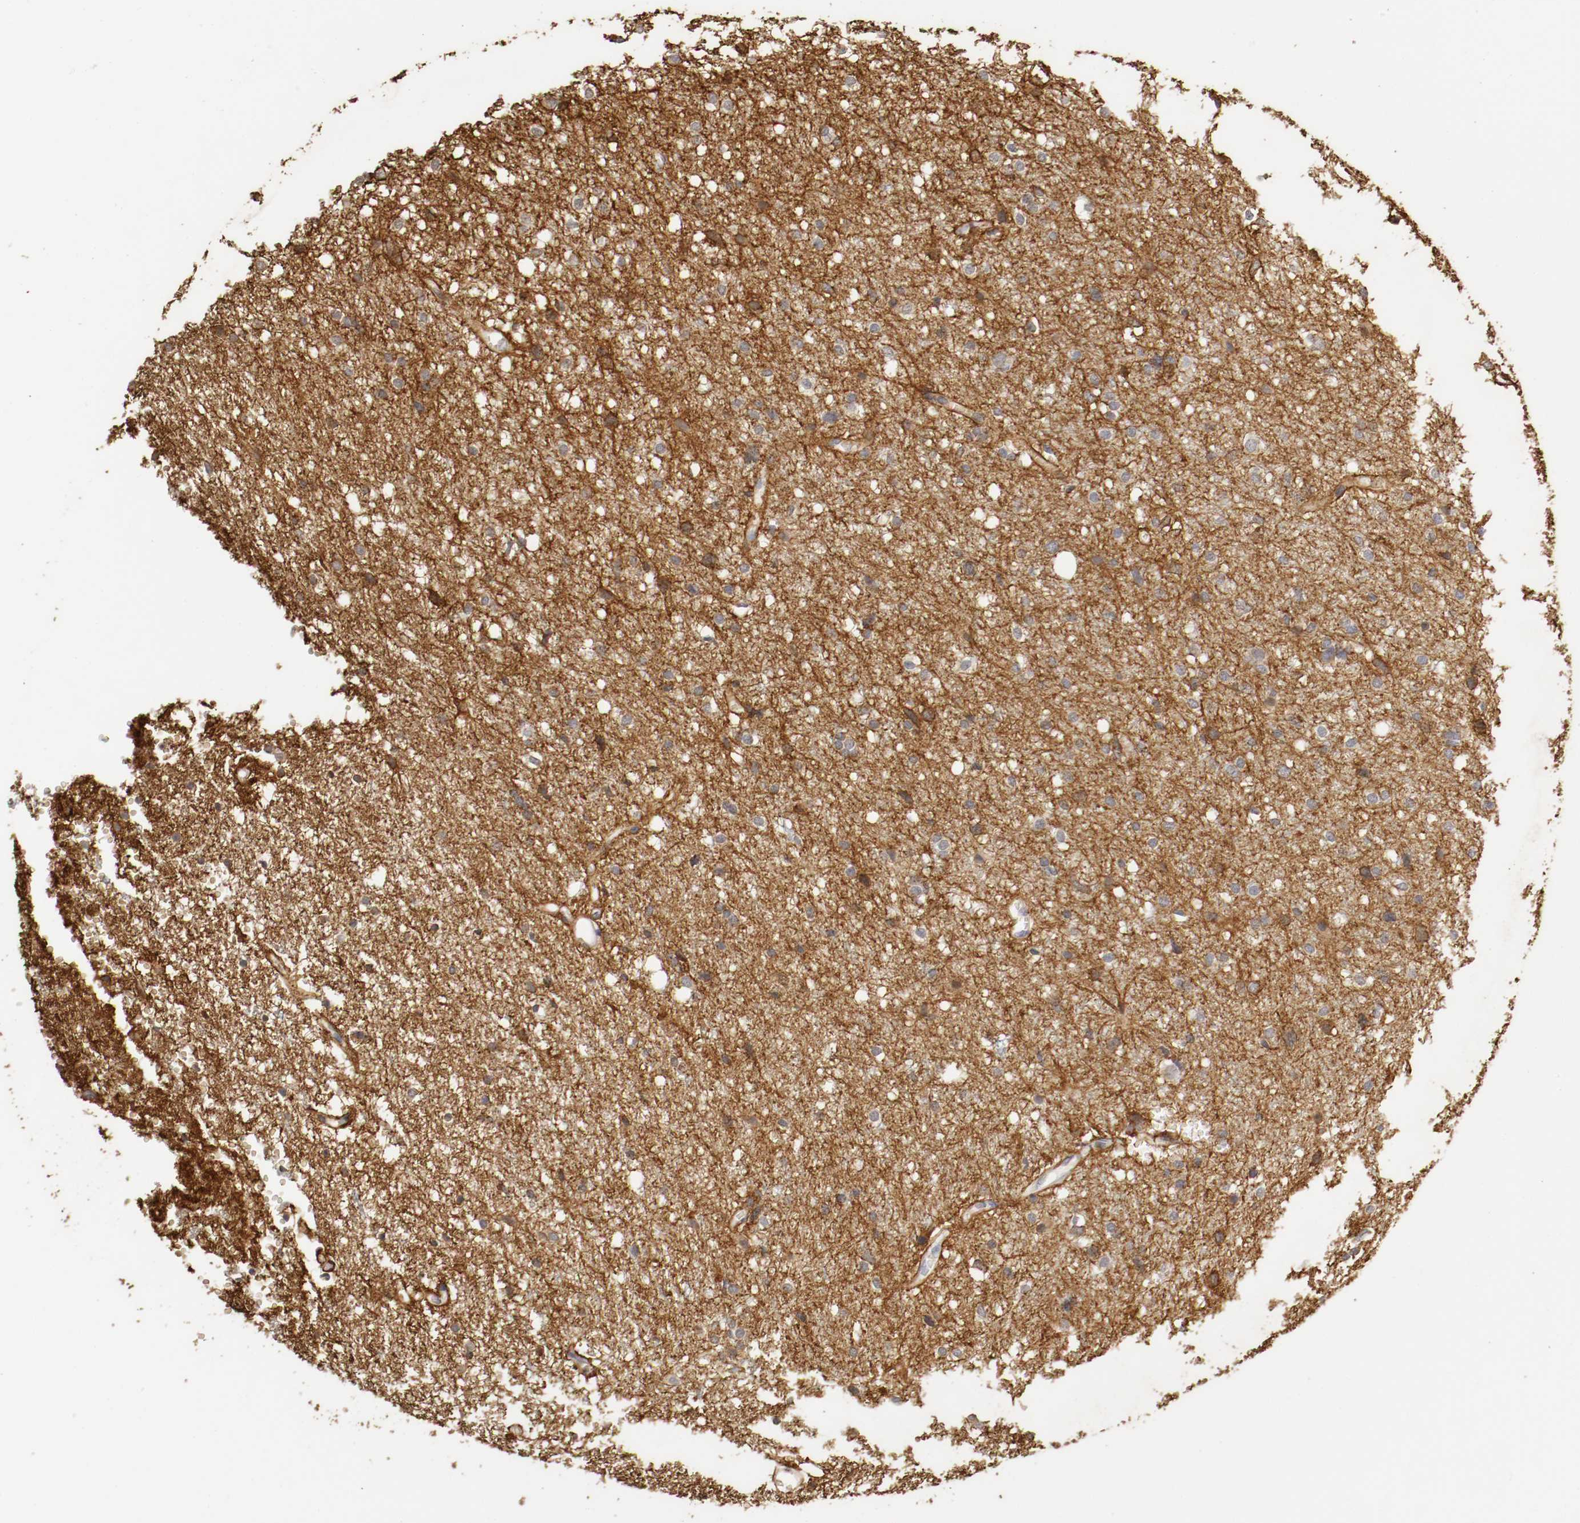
{"staining": {"intensity": "weak", "quantity": "25%-75%", "location": "cytoplasmic/membranous"}, "tissue": "glioma", "cell_type": "Tumor cells", "image_type": "cancer", "snomed": [{"axis": "morphology", "description": "Glioma, malignant, High grade"}, {"axis": "topography", "description": "Brain"}], "caption": "A photomicrograph of human malignant glioma (high-grade) stained for a protein demonstrates weak cytoplasmic/membranous brown staining in tumor cells.", "gene": "TNFRSF1B", "patient": {"sex": "female", "age": 59}}